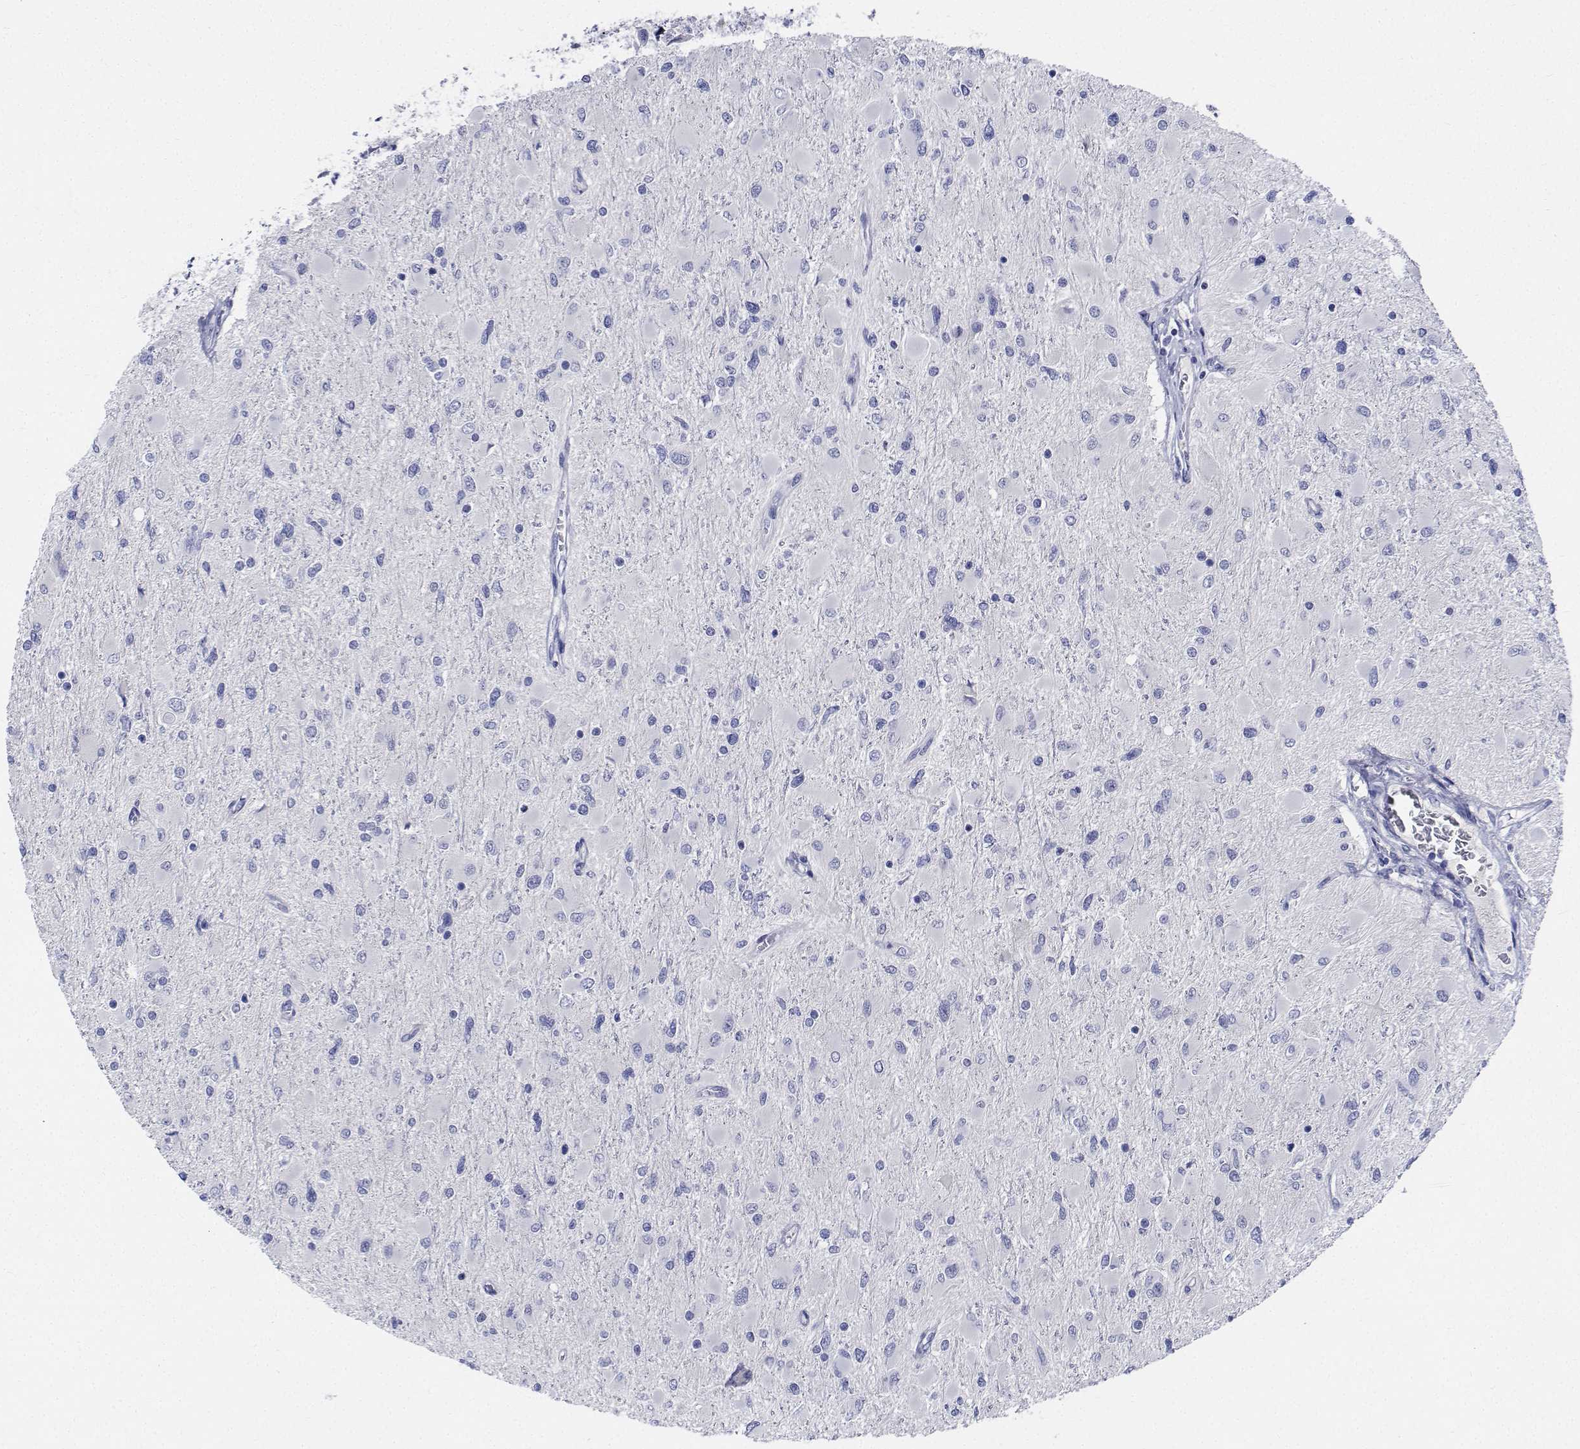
{"staining": {"intensity": "negative", "quantity": "none", "location": "none"}, "tissue": "glioma", "cell_type": "Tumor cells", "image_type": "cancer", "snomed": [{"axis": "morphology", "description": "Glioma, malignant, High grade"}, {"axis": "topography", "description": "Cerebral cortex"}], "caption": "Immunohistochemistry of human malignant high-grade glioma reveals no positivity in tumor cells.", "gene": "PLXNA4", "patient": {"sex": "female", "age": 36}}